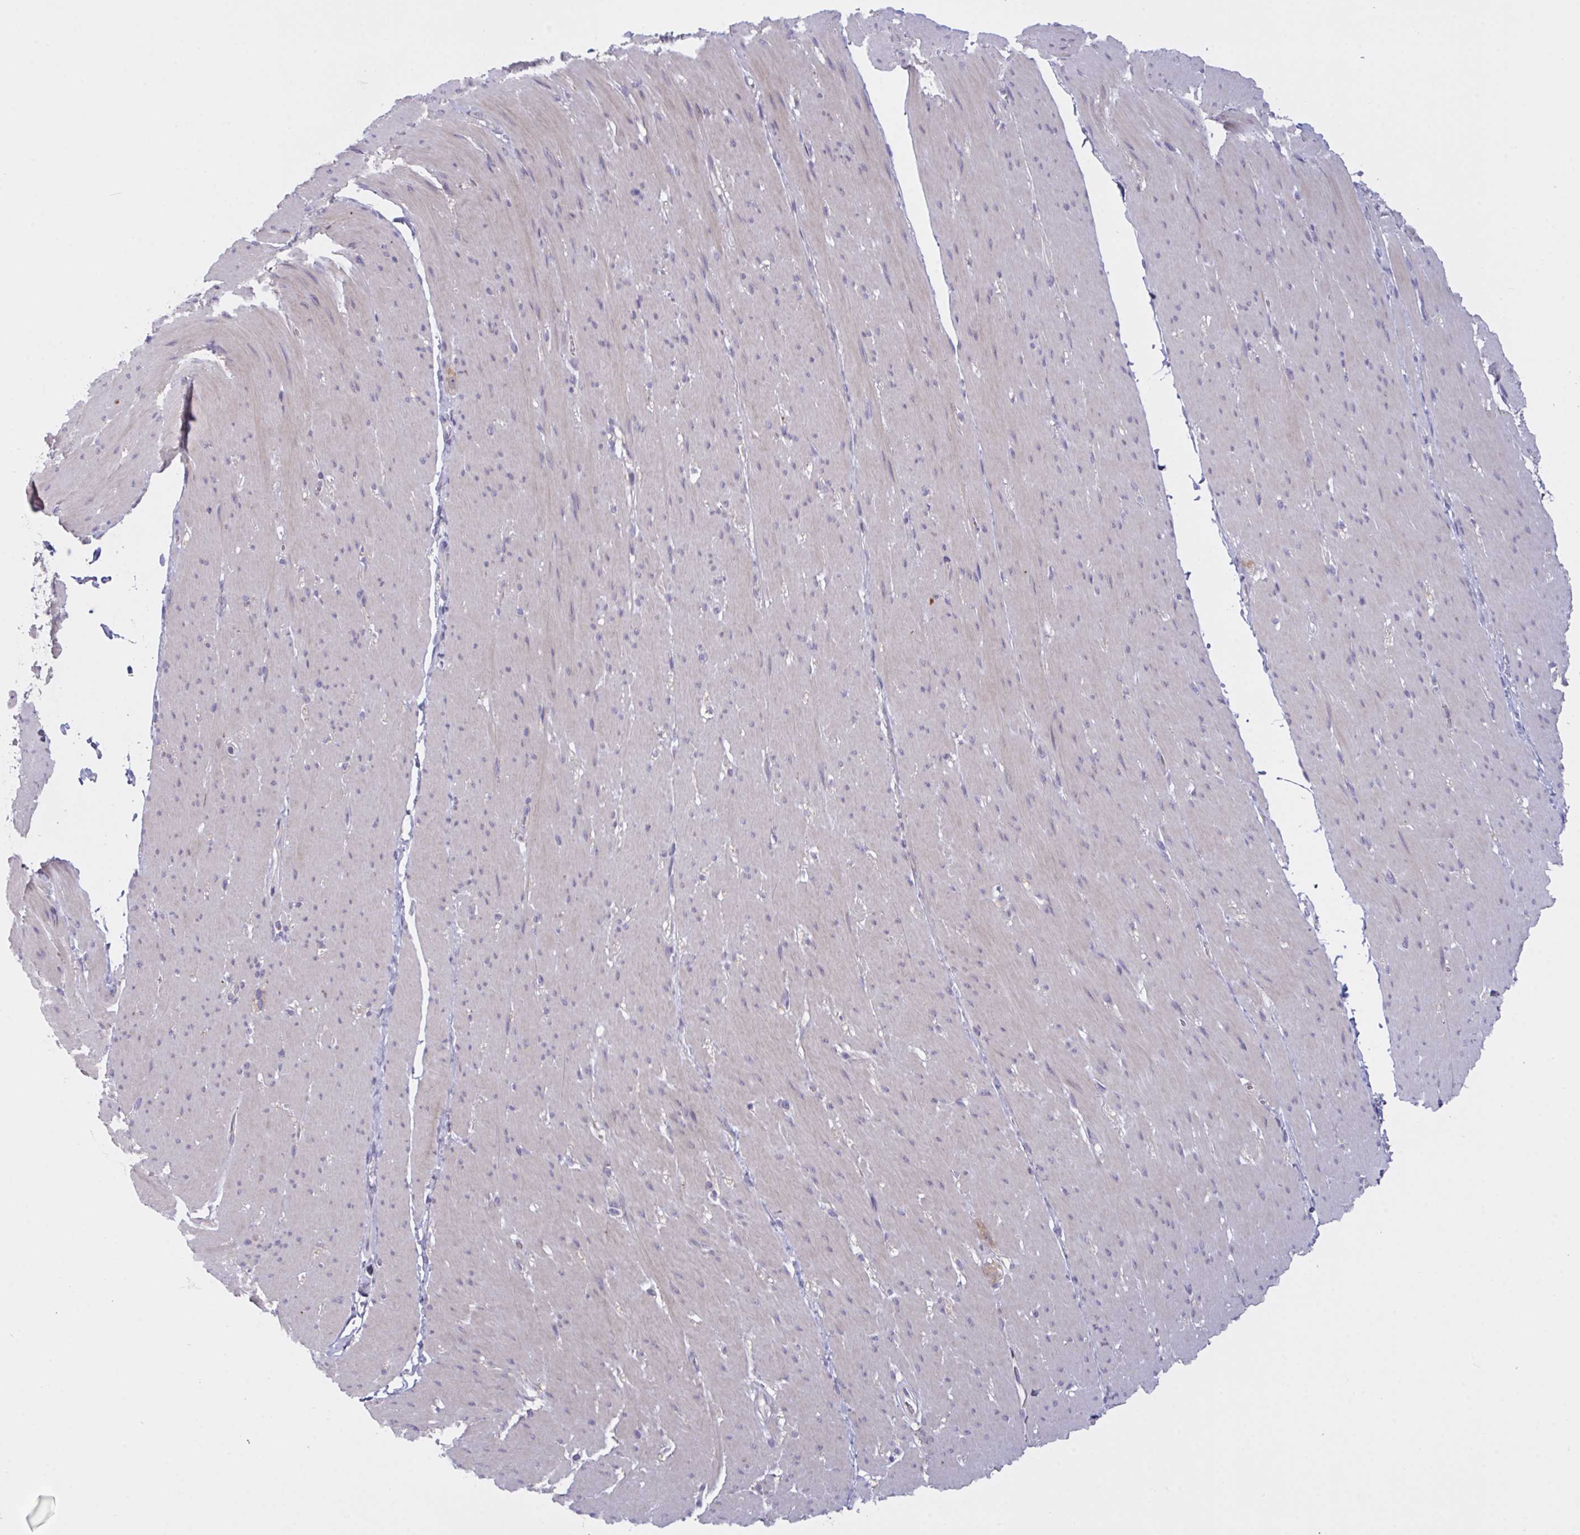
{"staining": {"intensity": "weak", "quantity": "<25%", "location": "cytoplasmic/membranous"}, "tissue": "smooth muscle", "cell_type": "Smooth muscle cells", "image_type": "normal", "snomed": [{"axis": "morphology", "description": "Normal tissue, NOS"}, {"axis": "topography", "description": "Smooth muscle"}, {"axis": "topography", "description": "Rectum"}], "caption": "High magnification brightfield microscopy of normal smooth muscle stained with DAB (3,3'-diaminobenzidine) (brown) and counterstained with hematoxylin (blue): smooth muscle cells show no significant staining.", "gene": "MRPS2", "patient": {"sex": "male", "age": 53}}